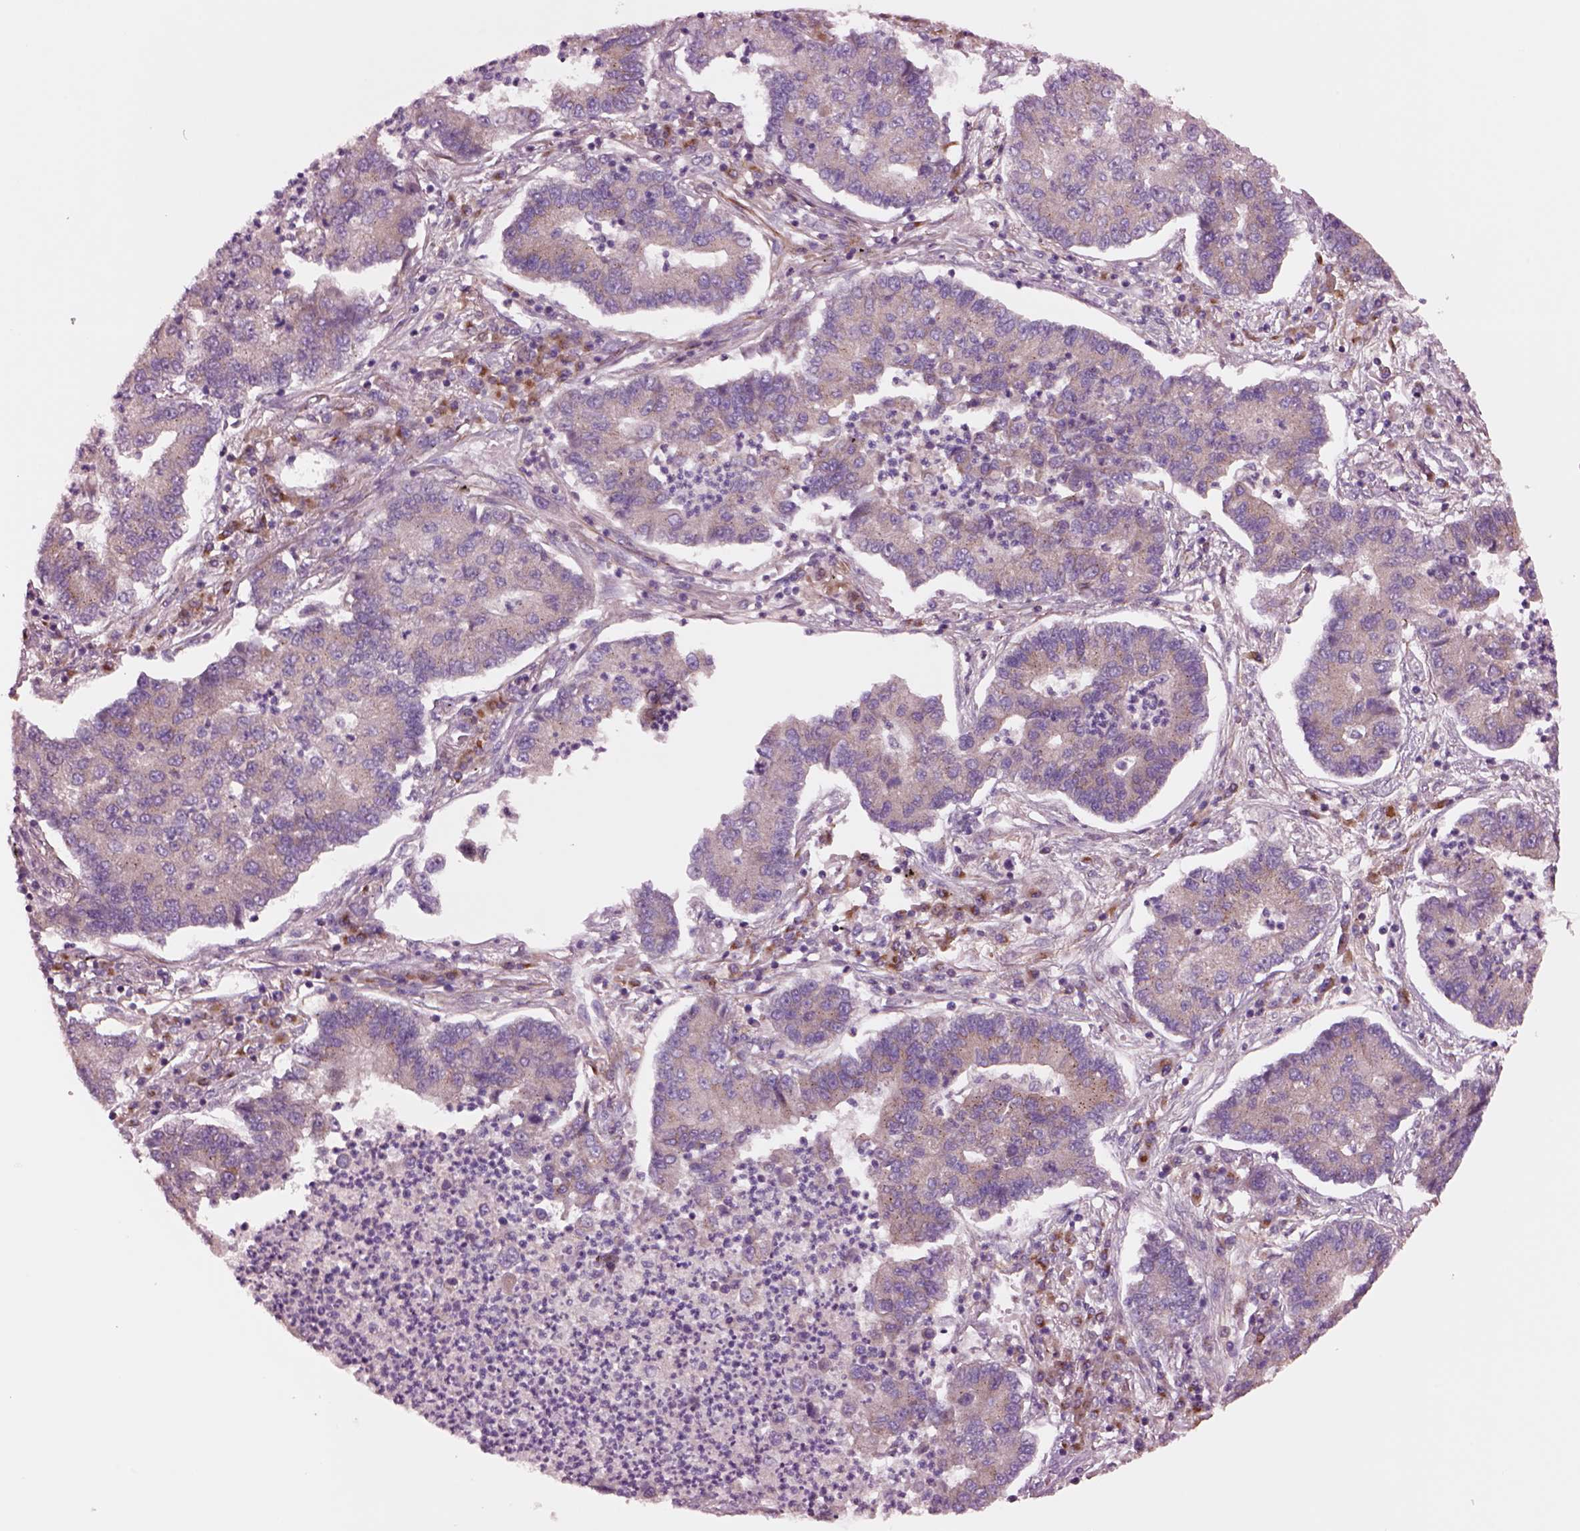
{"staining": {"intensity": "weak", "quantity": ">75%", "location": "cytoplasmic/membranous"}, "tissue": "lung cancer", "cell_type": "Tumor cells", "image_type": "cancer", "snomed": [{"axis": "morphology", "description": "Adenocarcinoma, NOS"}, {"axis": "topography", "description": "Lung"}], "caption": "DAB immunohistochemical staining of lung cancer (adenocarcinoma) demonstrates weak cytoplasmic/membranous protein positivity in about >75% of tumor cells. Using DAB (3,3'-diaminobenzidine) (brown) and hematoxylin (blue) stains, captured at high magnification using brightfield microscopy.", "gene": "SEC23A", "patient": {"sex": "female", "age": 57}}